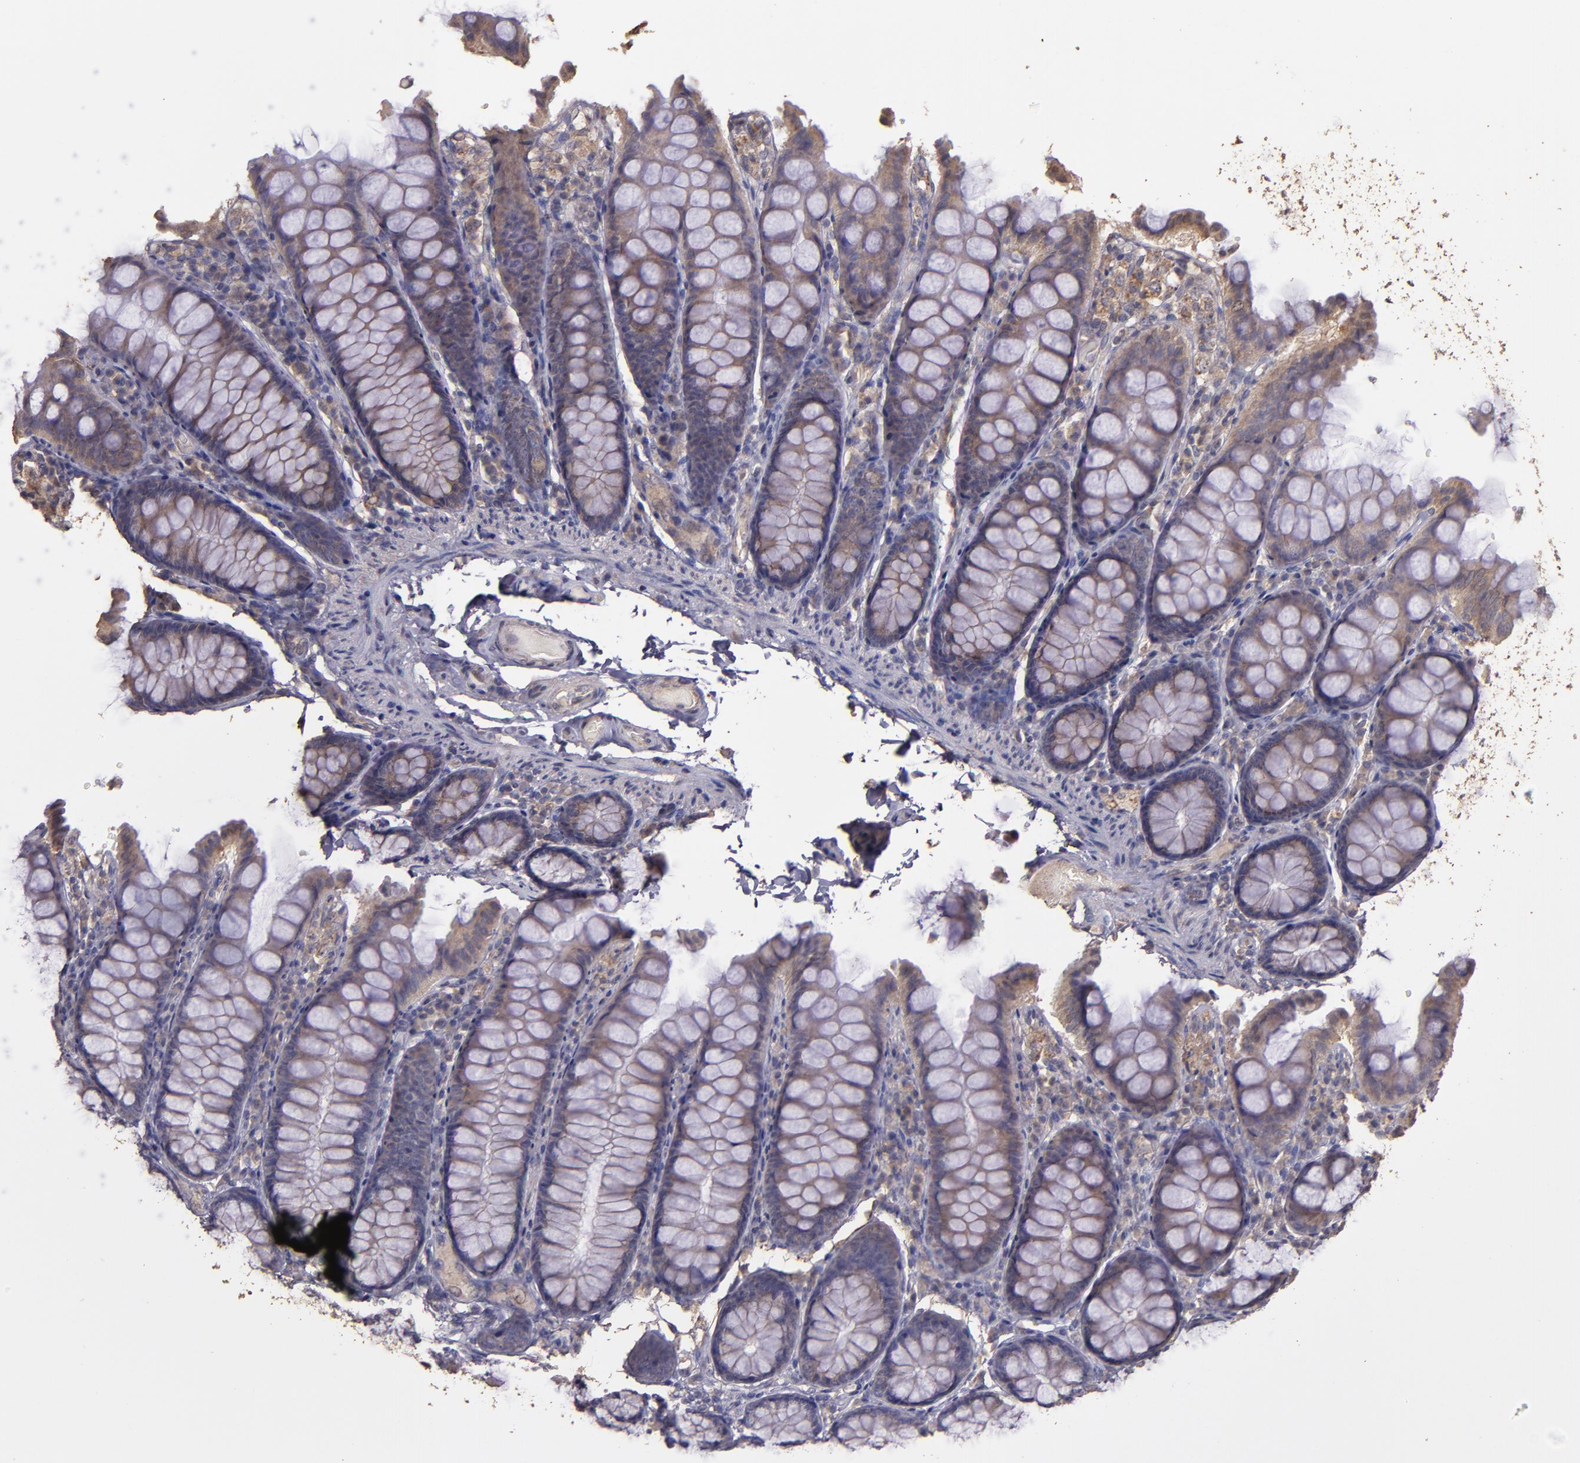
{"staining": {"intensity": "weak", "quantity": ">75%", "location": "cytoplasmic/membranous"}, "tissue": "colon", "cell_type": "Endothelial cells", "image_type": "normal", "snomed": [{"axis": "morphology", "description": "Normal tissue, NOS"}, {"axis": "topography", "description": "Colon"}], "caption": "The histopathology image demonstrates a brown stain indicating the presence of a protein in the cytoplasmic/membranous of endothelial cells in colon.", "gene": "HECTD1", "patient": {"sex": "female", "age": 61}}